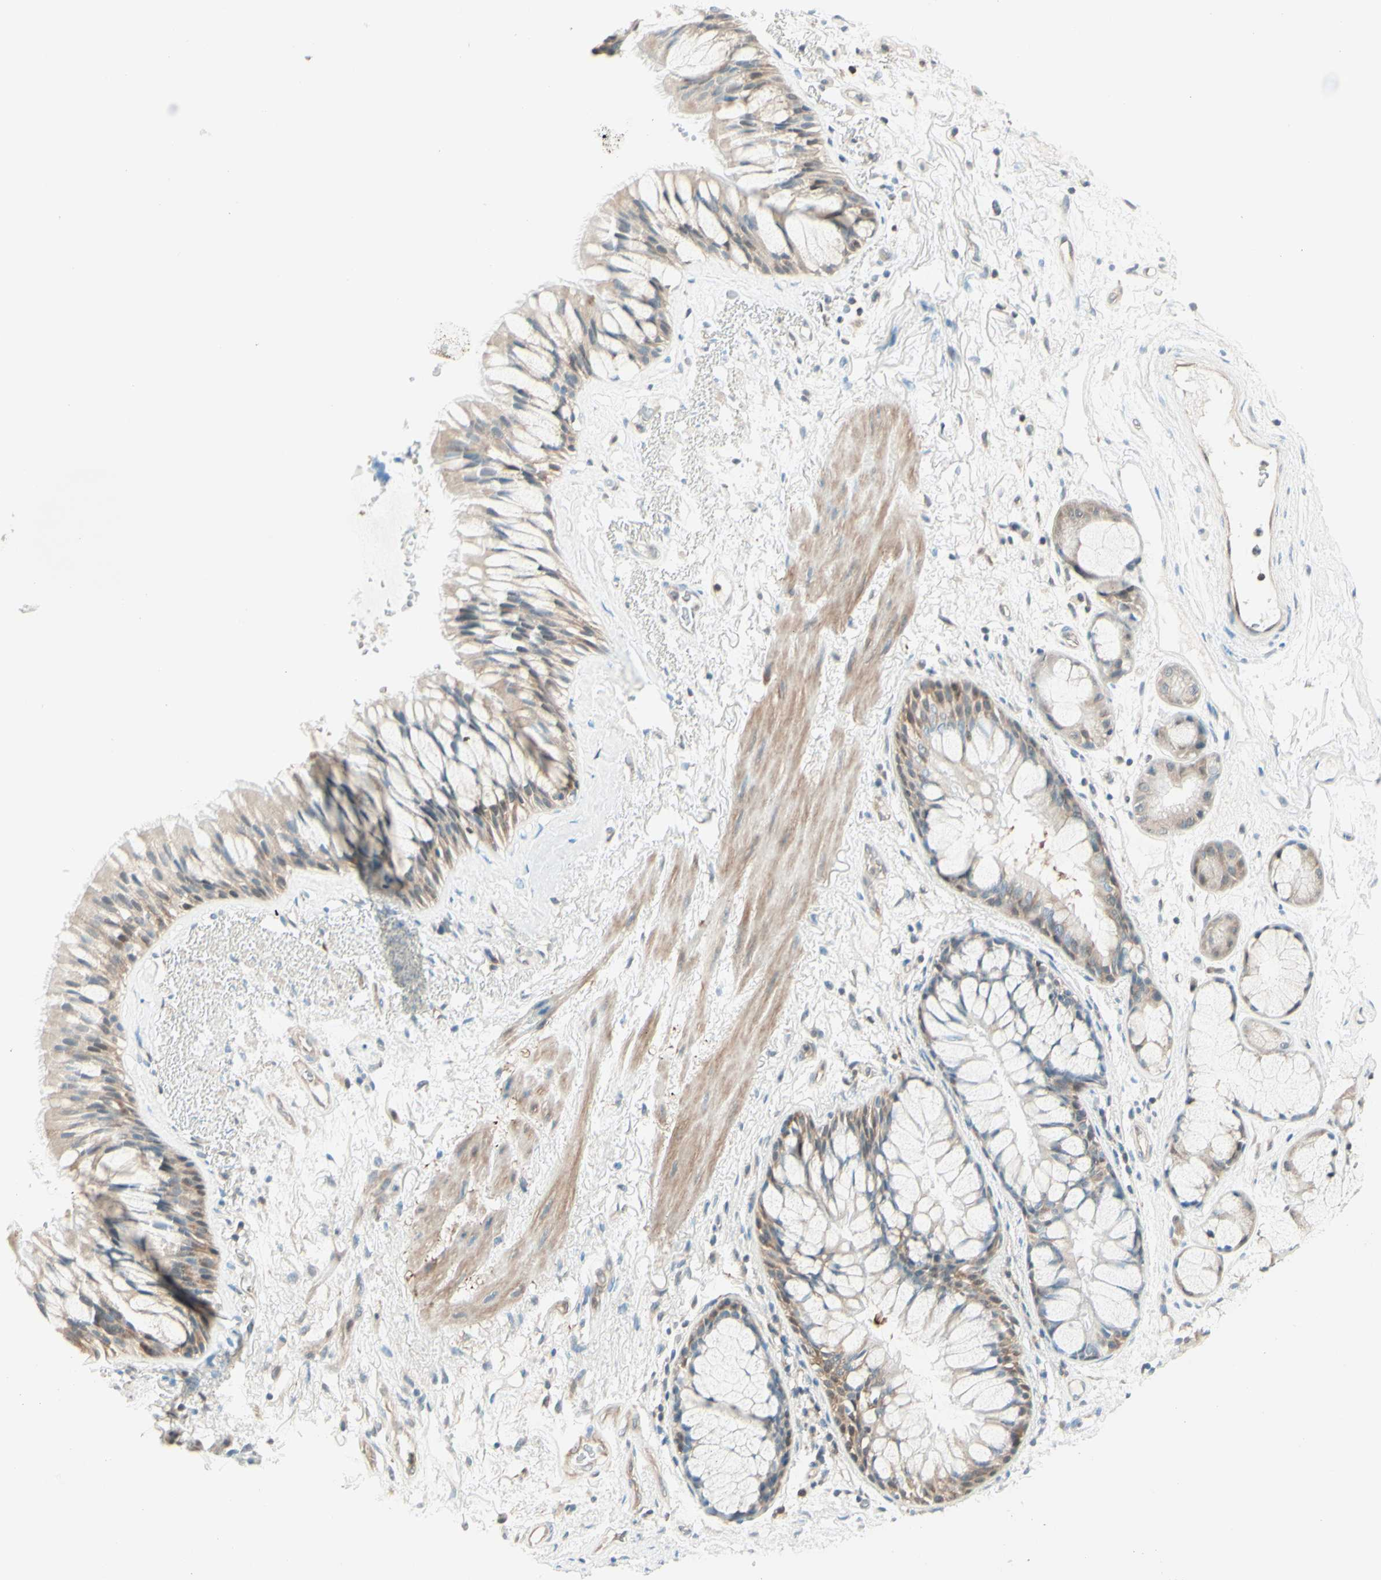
{"staining": {"intensity": "weak", "quantity": "25%-75%", "location": "nuclear"}, "tissue": "bronchus", "cell_type": "Respiratory epithelial cells", "image_type": "normal", "snomed": [{"axis": "morphology", "description": "Normal tissue, NOS"}, {"axis": "topography", "description": "Bronchus"}], "caption": "Bronchus stained with immunohistochemistry demonstrates weak nuclear positivity in about 25%-75% of respiratory epithelial cells. Nuclei are stained in blue.", "gene": "UPK3B", "patient": {"sex": "male", "age": 66}}